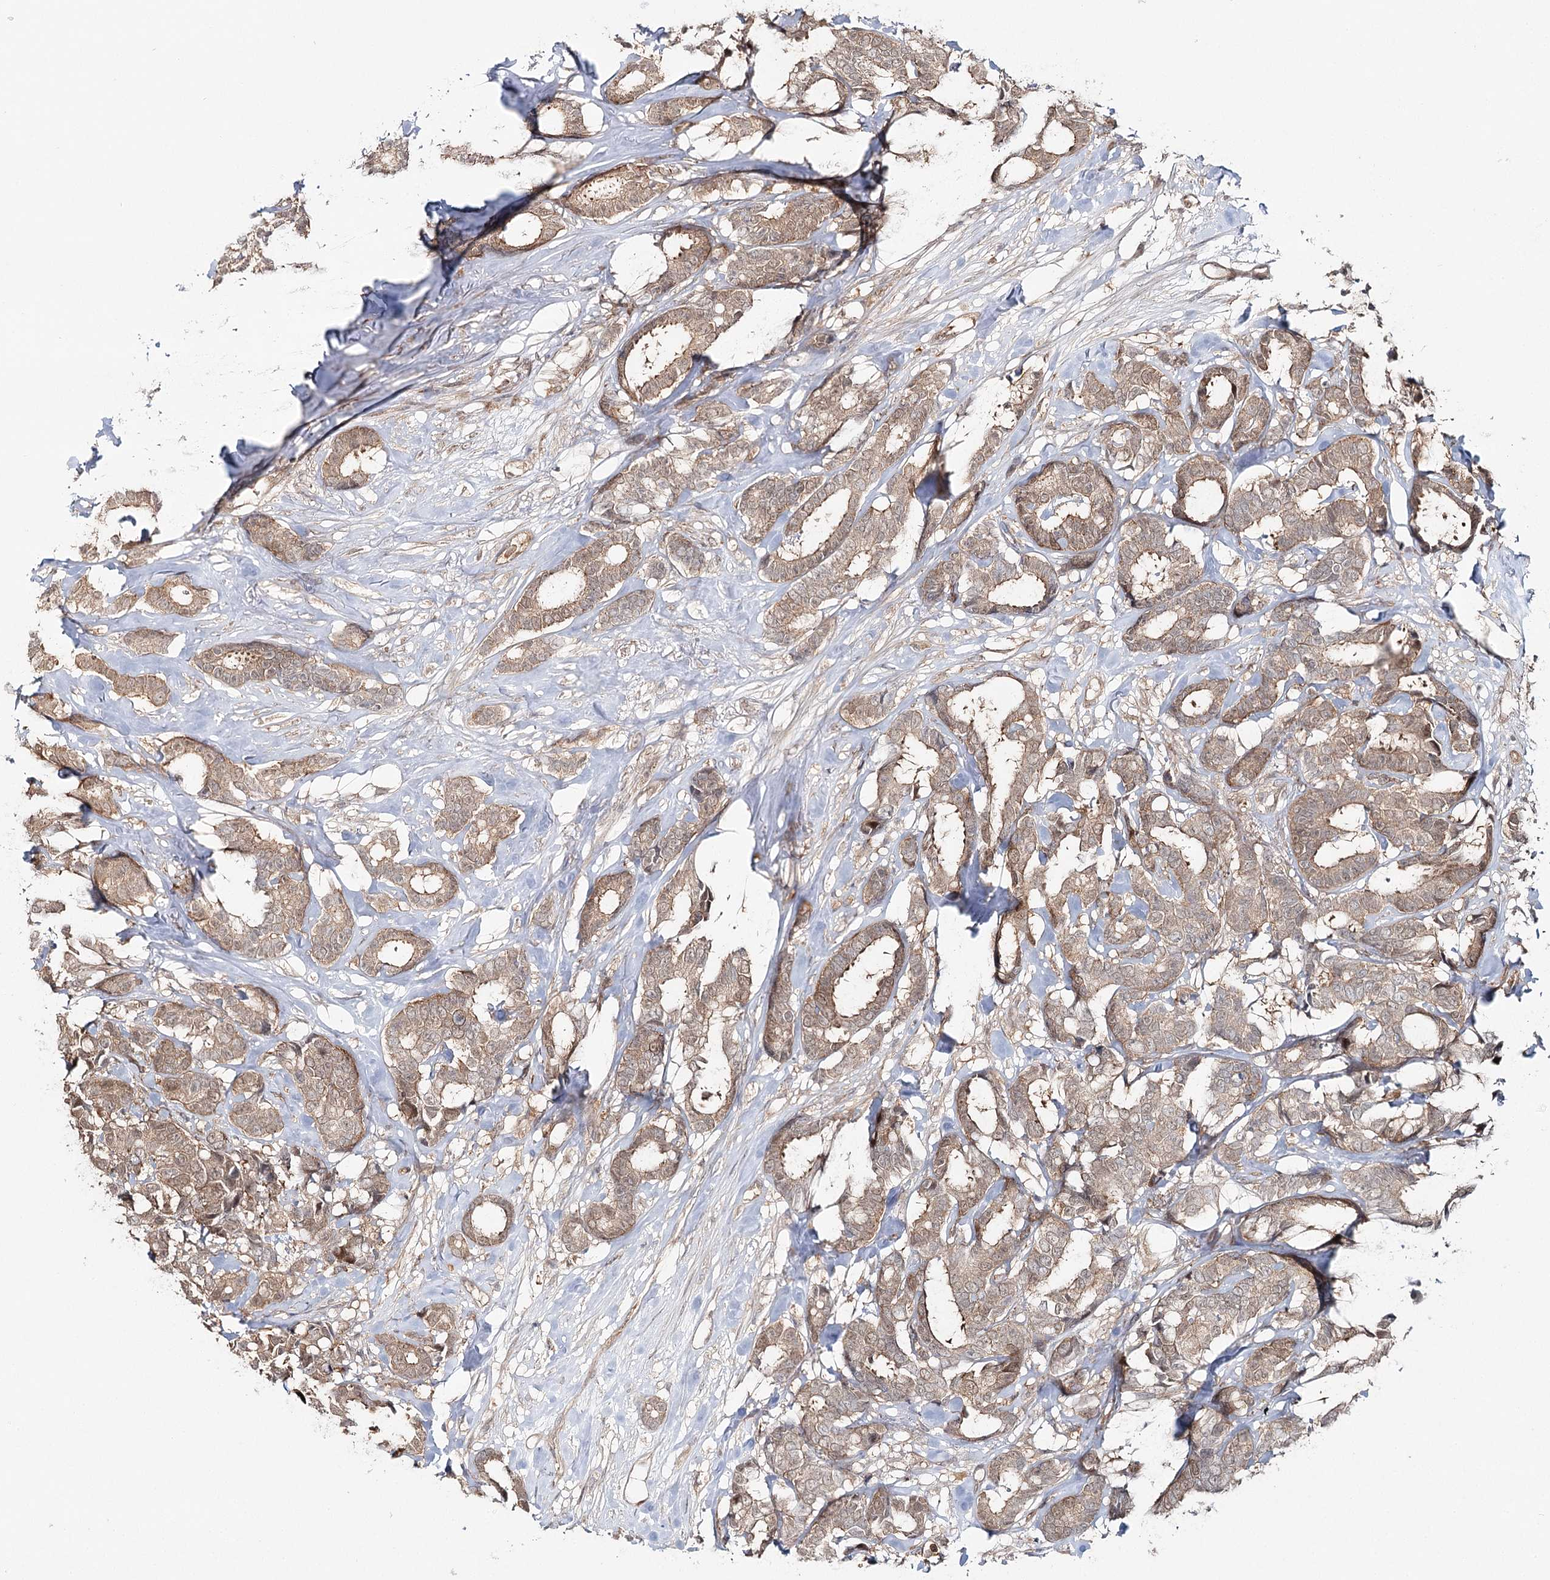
{"staining": {"intensity": "moderate", "quantity": ">75%", "location": "cytoplasmic/membranous"}, "tissue": "breast cancer", "cell_type": "Tumor cells", "image_type": "cancer", "snomed": [{"axis": "morphology", "description": "Duct carcinoma"}, {"axis": "topography", "description": "Breast"}], "caption": "There is medium levels of moderate cytoplasmic/membranous staining in tumor cells of breast intraductal carcinoma, as demonstrated by immunohistochemical staining (brown color).", "gene": "FAM120B", "patient": {"sex": "female", "age": 87}}